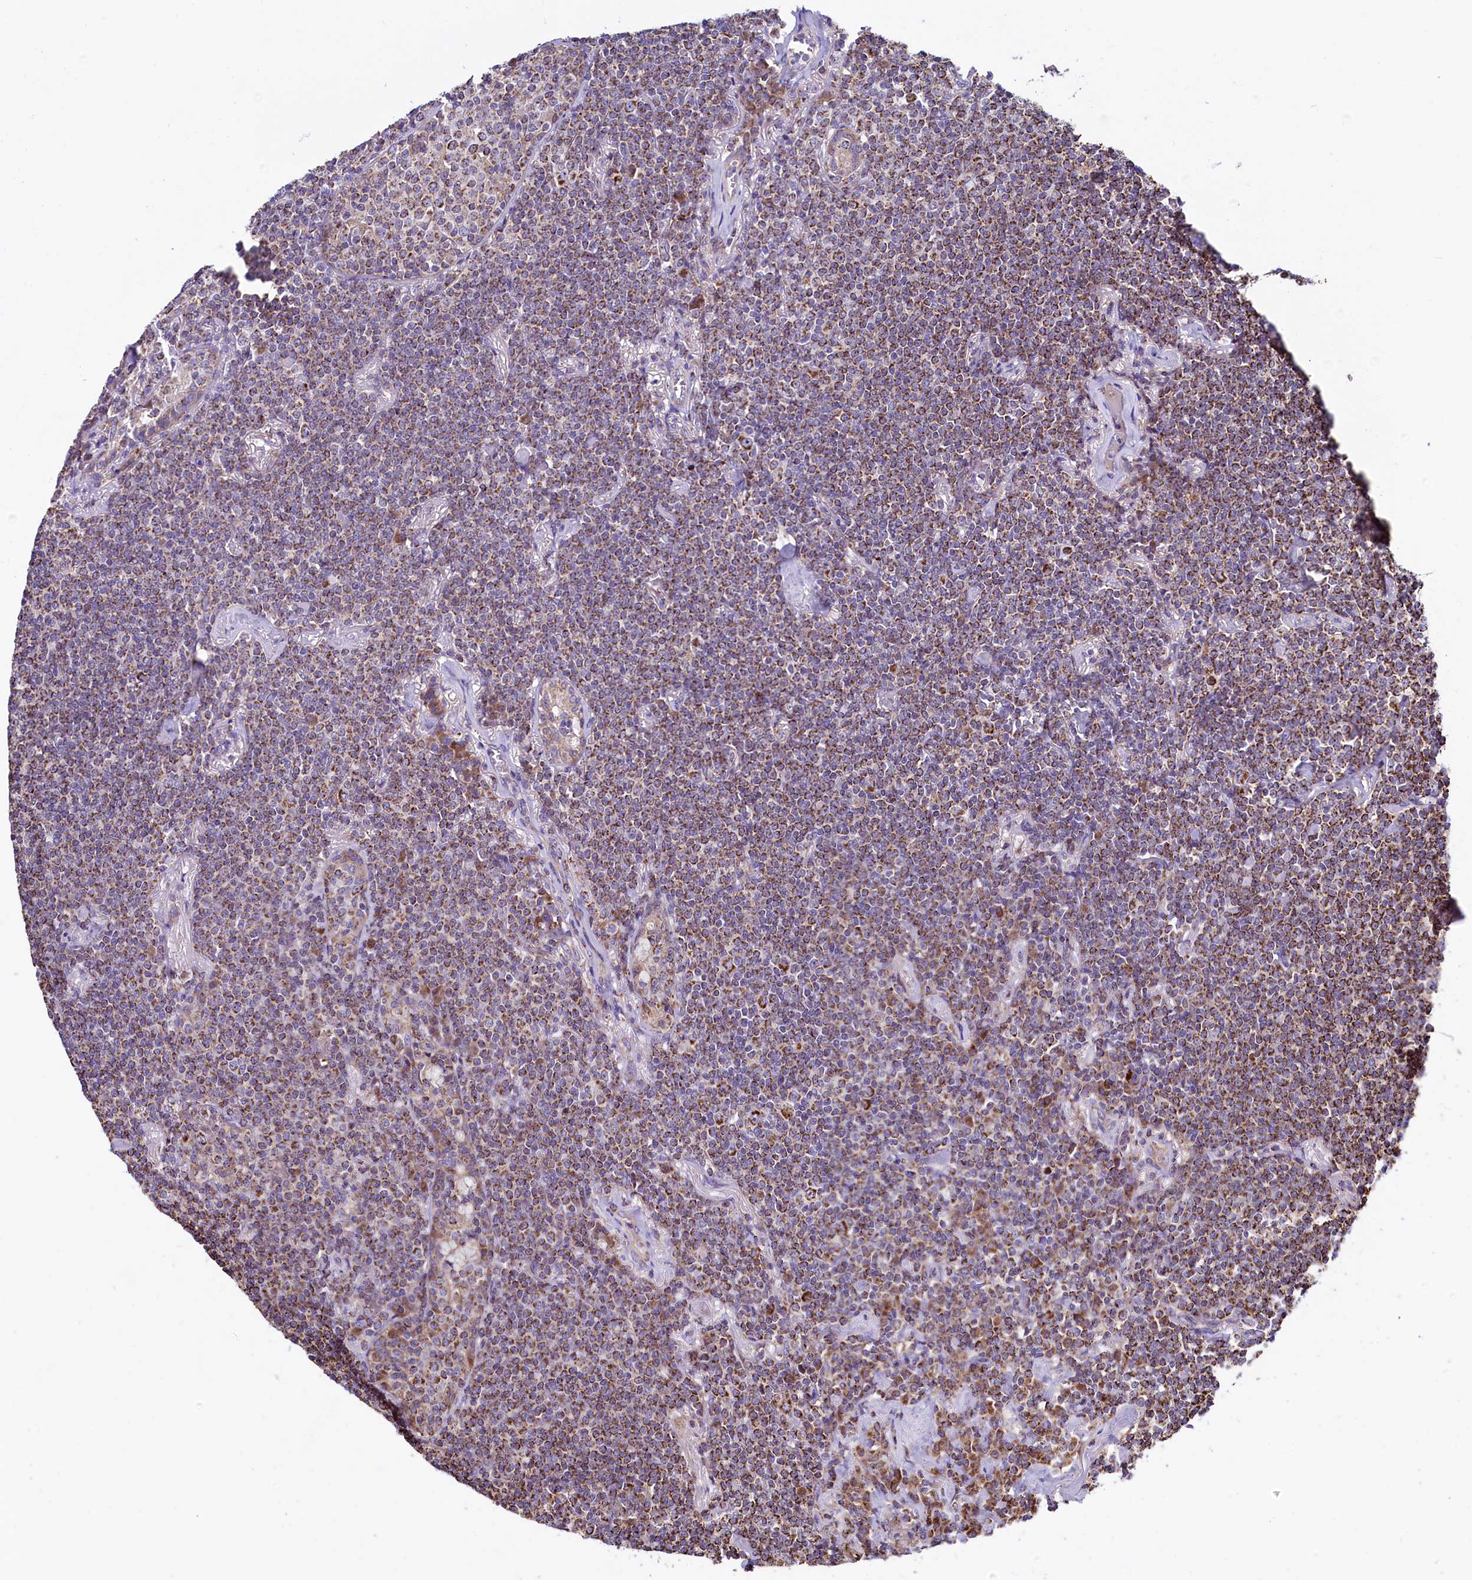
{"staining": {"intensity": "moderate", "quantity": ">75%", "location": "cytoplasmic/membranous"}, "tissue": "lymphoma", "cell_type": "Tumor cells", "image_type": "cancer", "snomed": [{"axis": "morphology", "description": "Malignant lymphoma, non-Hodgkin's type, Low grade"}, {"axis": "topography", "description": "Lung"}], "caption": "Immunohistochemical staining of human malignant lymphoma, non-Hodgkin's type (low-grade) shows moderate cytoplasmic/membranous protein staining in about >75% of tumor cells.", "gene": "STARD5", "patient": {"sex": "female", "age": 71}}